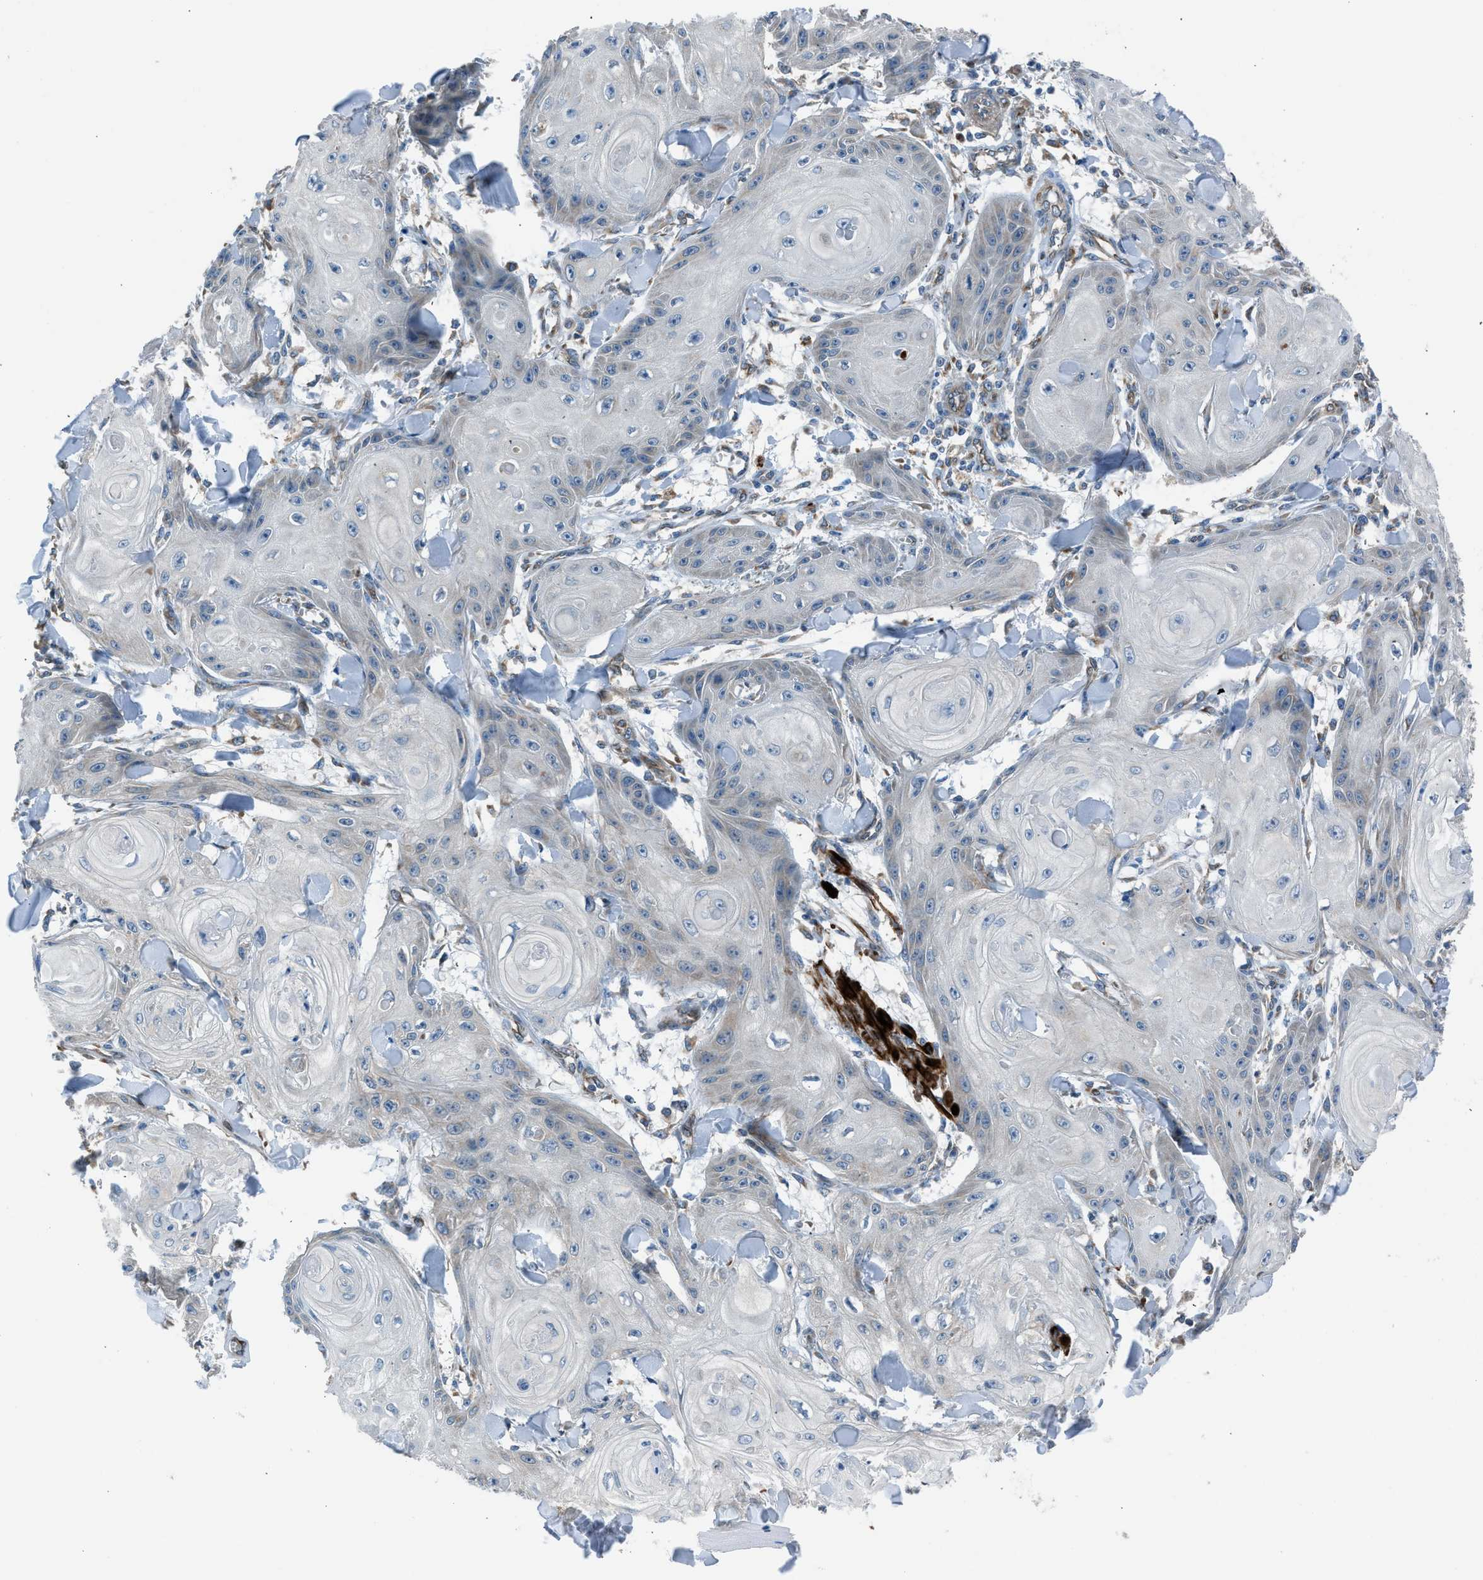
{"staining": {"intensity": "negative", "quantity": "none", "location": "none"}, "tissue": "skin cancer", "cell_type": "Tumor cells", "image_type": "cancer", "snomed": [{"axis": "morphology", "description": "Squamous cell carcinoma, NOS"}, {"axis": "topography", "description": "Skin"}], "caption": "This is an immunohistochemistry (IHC) photomicrograph of human skin cancer (squamous cell carcinoma). There is no staining in tumor cells.", "gene": "LMBR1", "patient": {"sex": "male", "age": 74}}